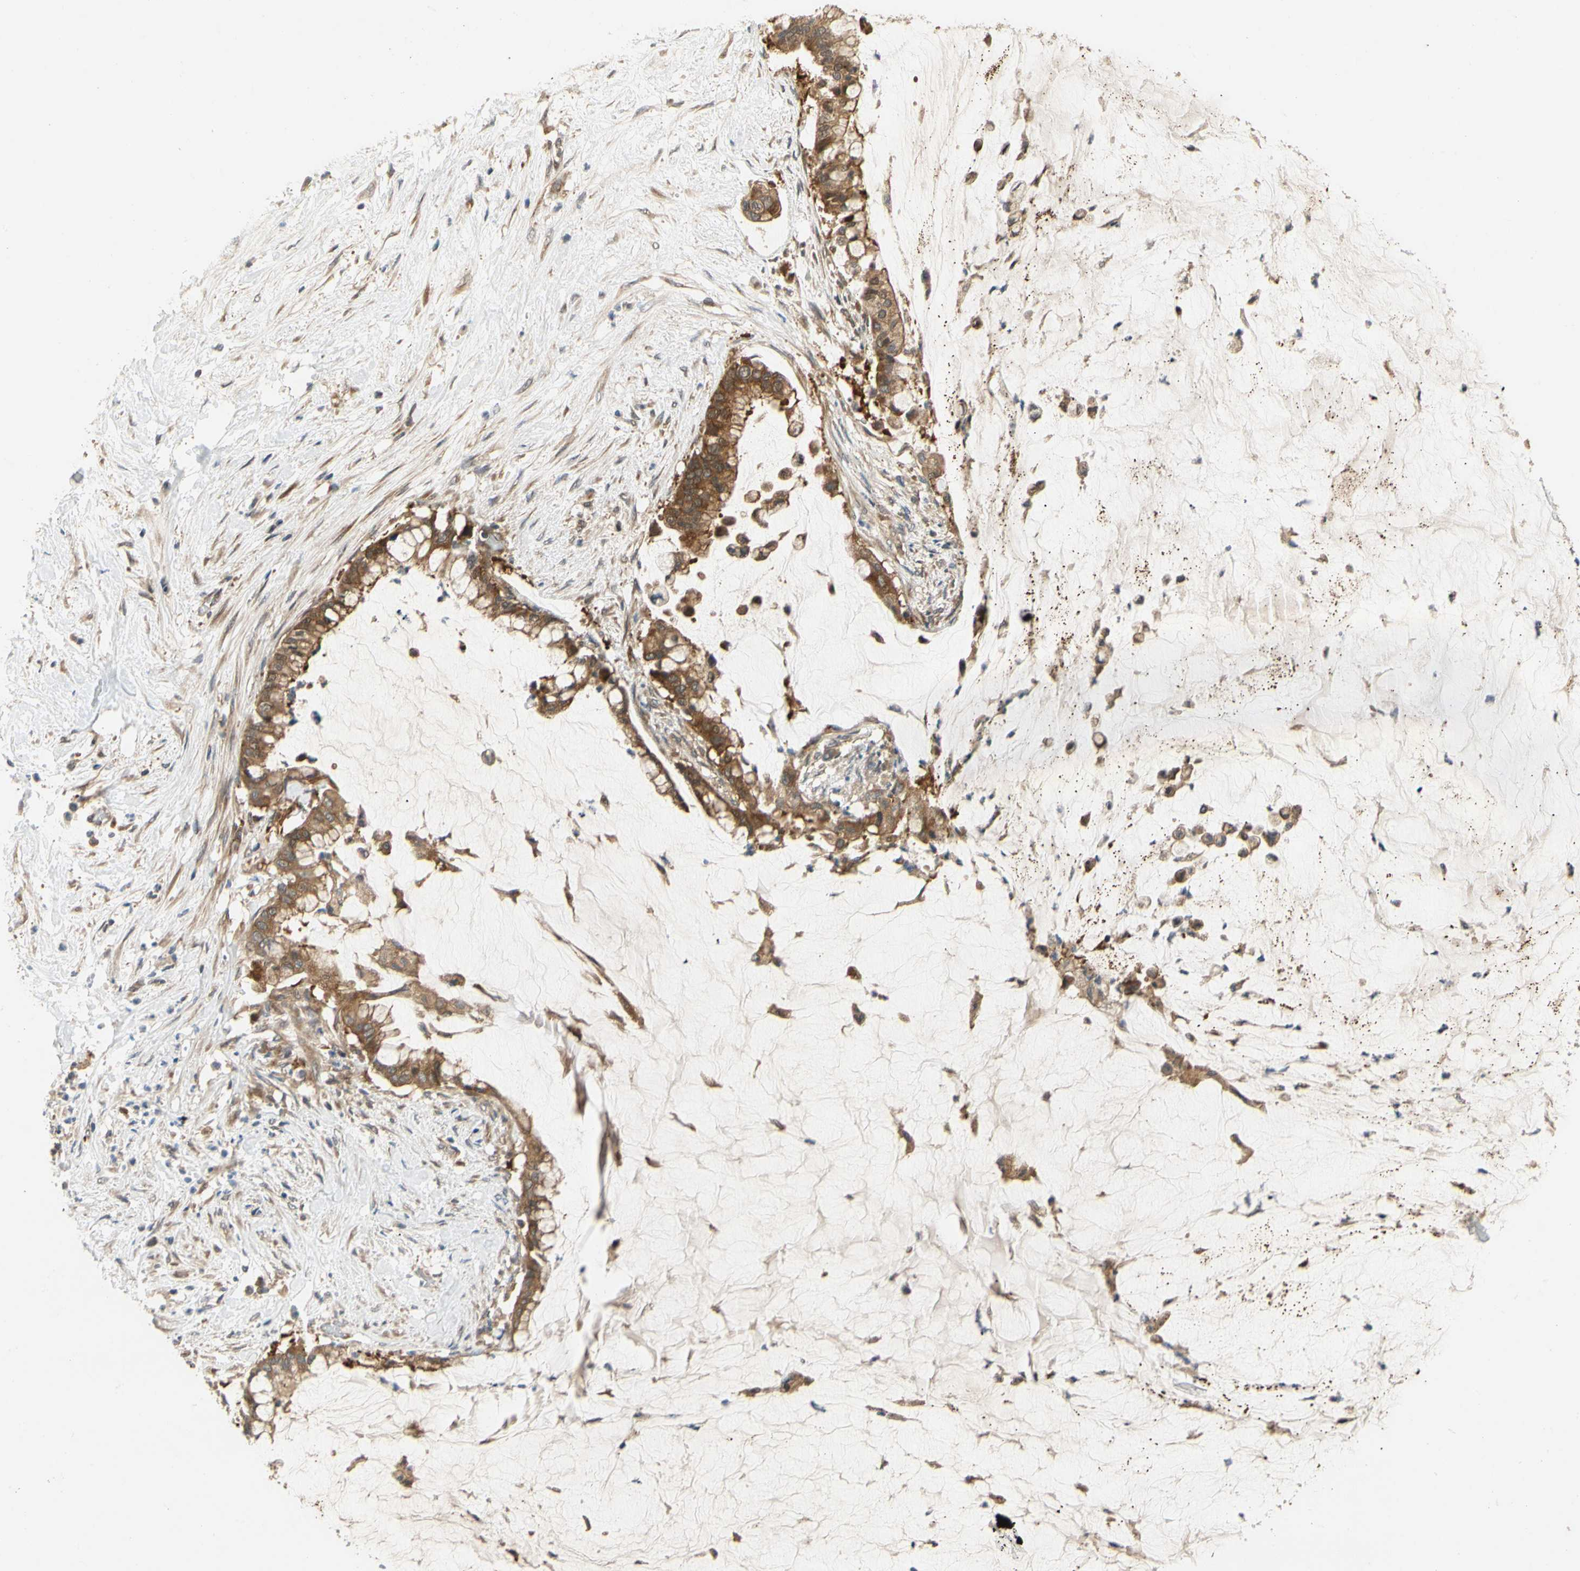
{"staining": {"intensity": "strong", "quantity": ">75%", "location": "cytoplasmic/membranous"}, "tissue": "pancreatic cancer", "cell_type": "Tumor cells", "image_type": "cancer", "snomed": [{"axis": "morphology", "description": "Adenocarcinoma, NOS"}, {"axis": "topography", "description": "Pancreas"}], "caption": "Immunohistochemistry (IHC) photomicrograph of neoplastic tissue: human adenocarcinoma (pancreatic) stained using IHC exhibits high levels of strong protein expression localized specifically in the cytoplasmic/membranous of tumor cells, appearing as a cytoplasmic/membranous brown color.", "gene": "TDRP", "patient": {"sex": "male", "age": 41}}